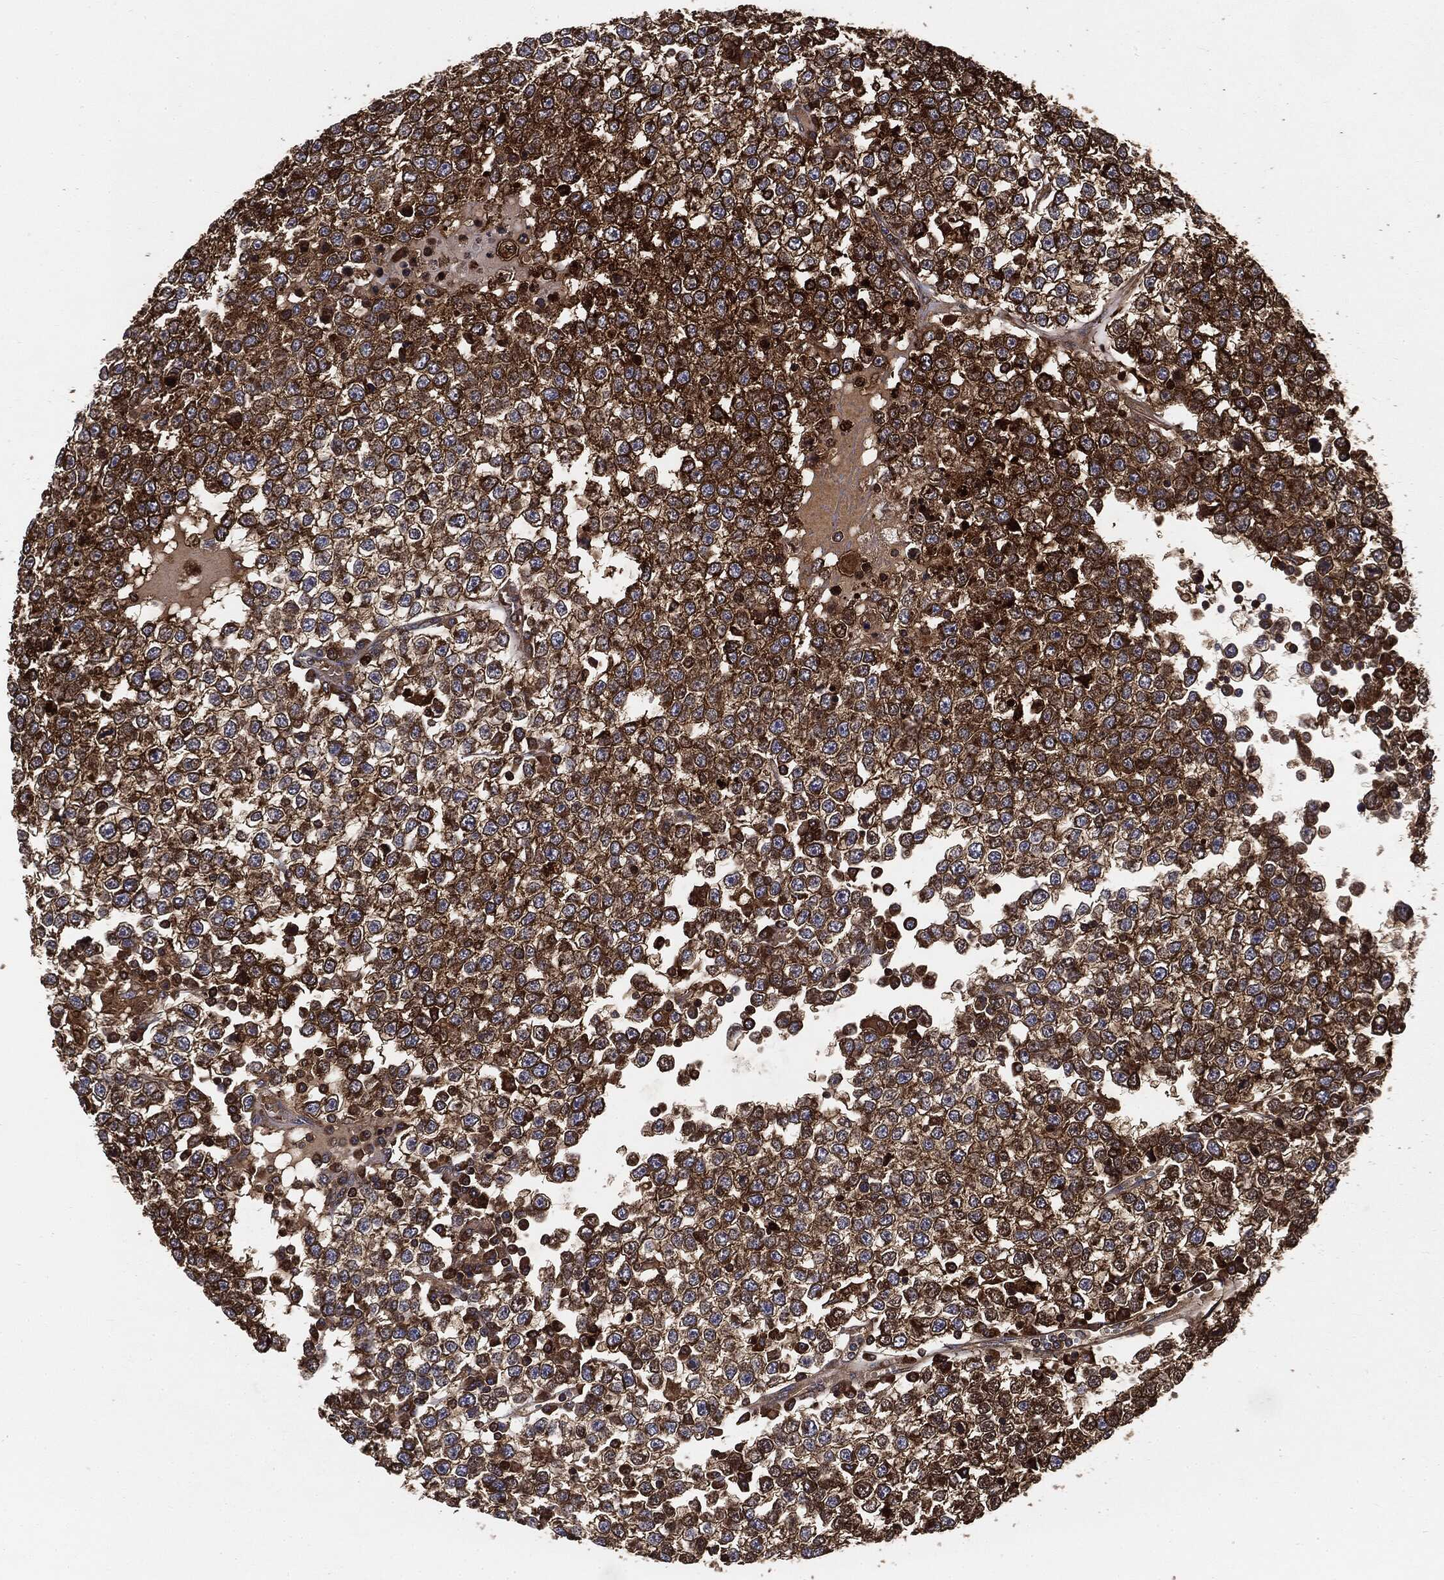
{"staining": {"intensity": "strong", "quantity": ">75%", "location": "cytoplasmic/membranous"}, "tissue": "testis cancer", "cell_type": "Tumor cells", "image_type": "cancer", "snomed": [{"axis": "morphology", "description": "Seminoma, NOS"}, {"axis": "topography", "description": "Testis"}], "caption": "Protein expression analysis of seminoma (testis) shows strong cytoplasmic/membranous expression in approximately >75% of tumor cells.", "gene": "GNB5", "patient": {"sex": "male", "age": 65}}